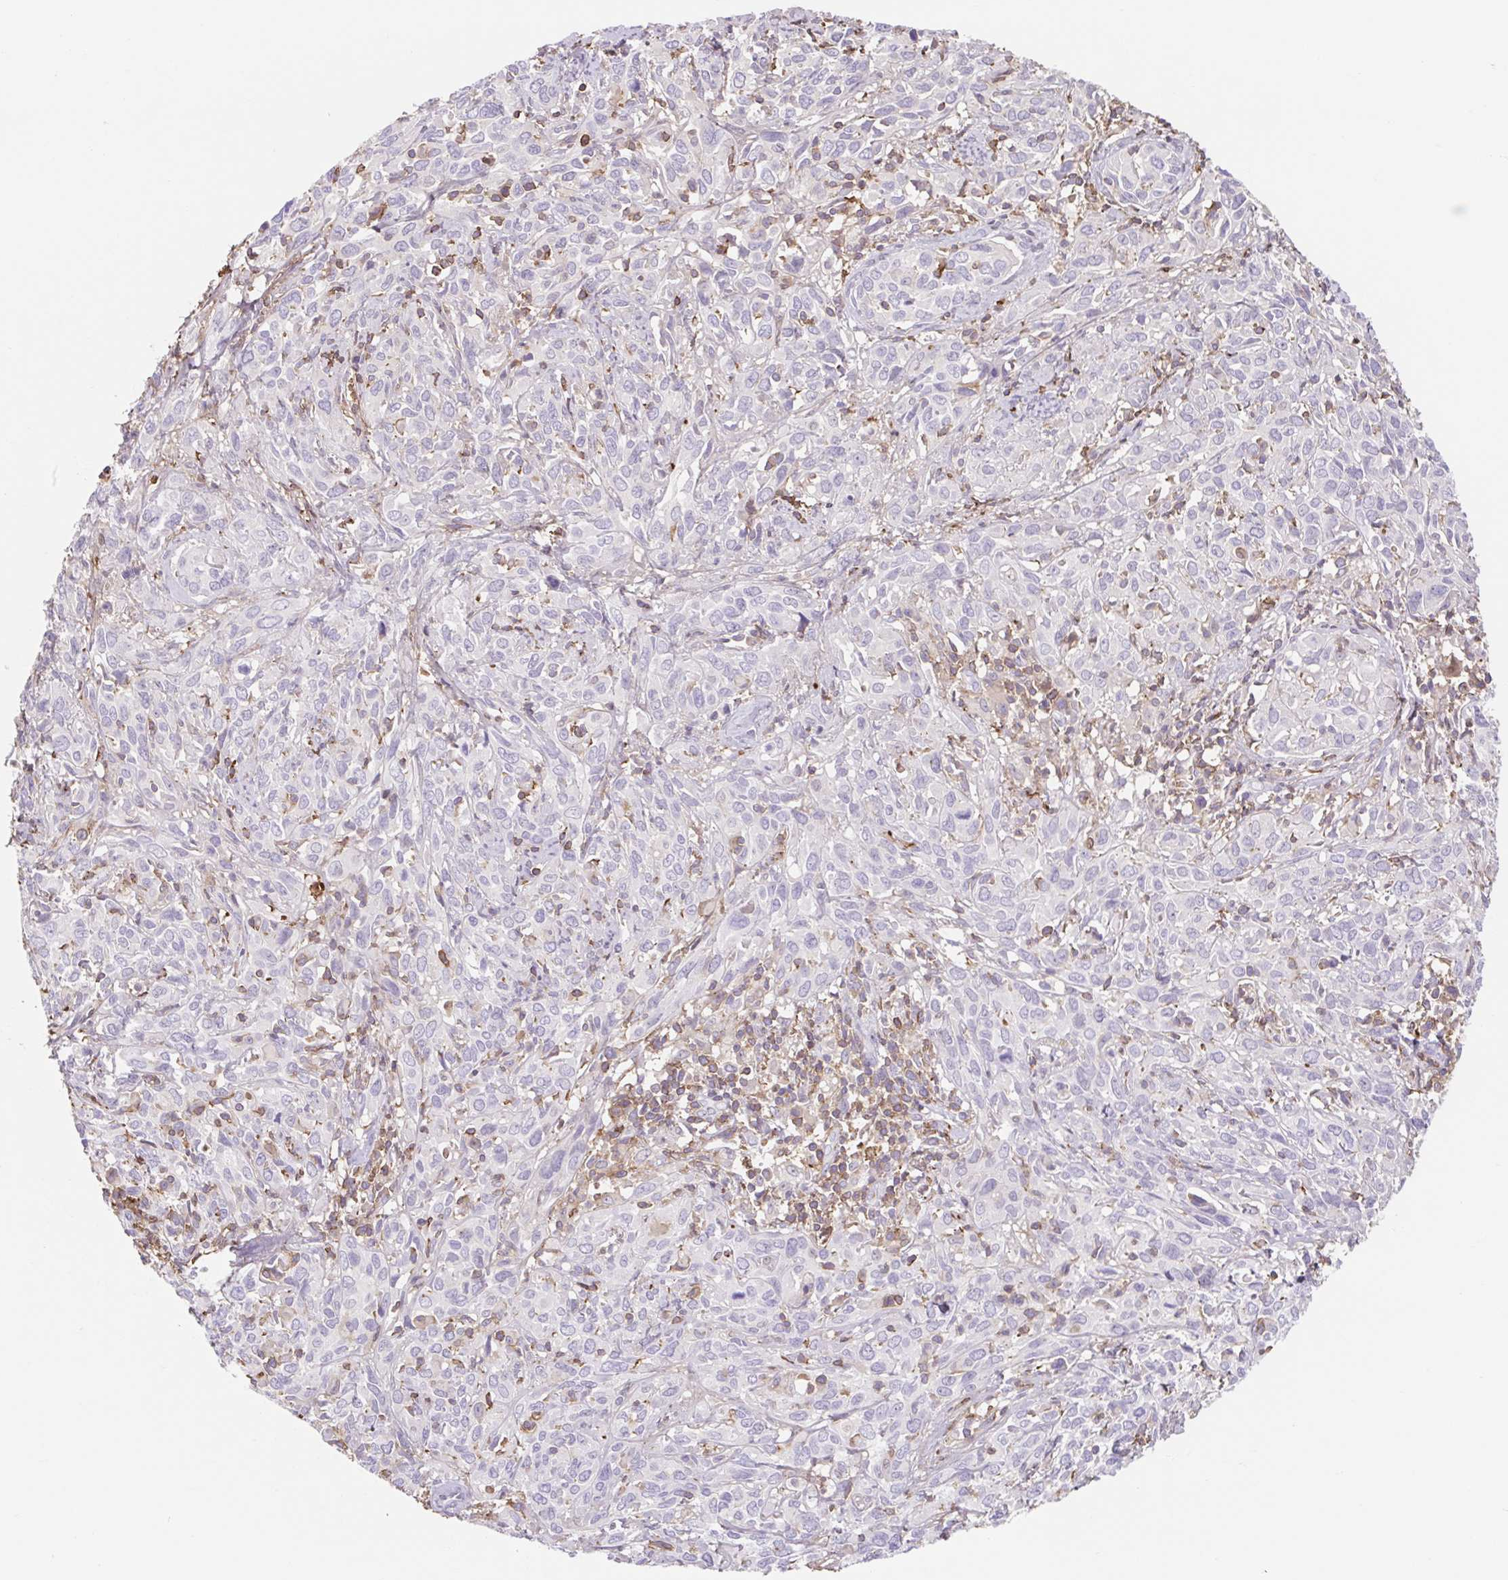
{"staining": {"intensity": "negative", "quantity": "none", "location": "none"}, "tissue": "cervical cancer", "cell_type": "Tumor cells", "image_type": "cancer", "snomed": [{"axis": "morphology", "description": "Normal tissue, NOS"}, {"axis": "morphology", "description": "Squamous cell carcinoma, NOS"}, {"axis": "topography", "description": "Cervix"}], "caption": "An IHC image of cervical squamous cell carcinoma is shown. There is no staining in tumor cells of cervical squamous cell carcinoma.", "gene": "TPRG1", "patient": {"sex": "female", "age": 51}}